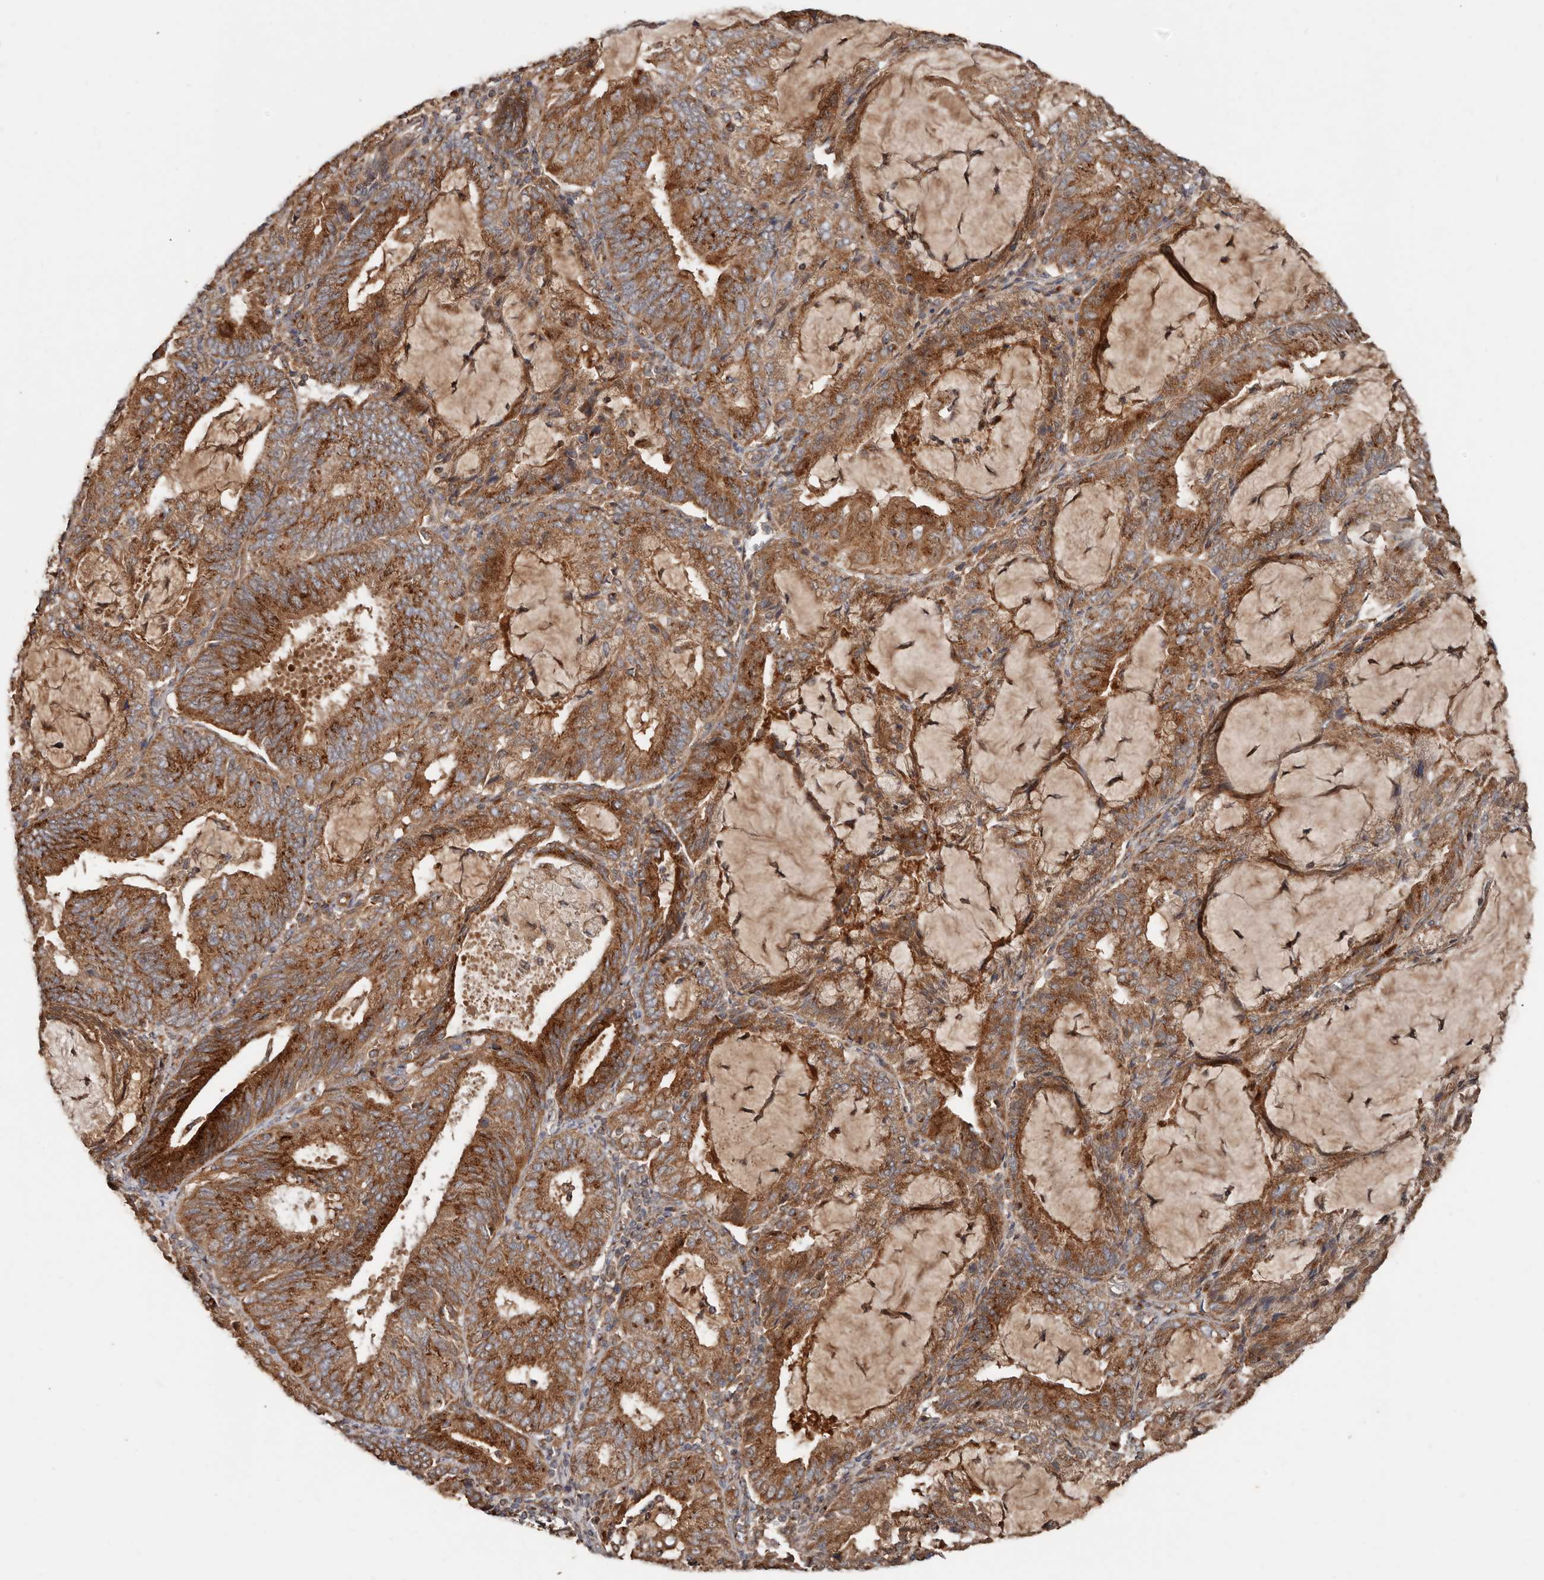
{"staining": {"intensity": "strong", "quantity": ">75%", "location": "cytoplasmic/membranous"}, "tissue": "endometrial cancer", "cell_type": "Tumor cells", "image_type": "cancer", "snomed": [{"axis": "morphology", "description": "Adenocarcinoma, NOS"}, {"axis": "topography", "description": "Endometrium"}], "caption": "Endometrial cancer (adenocarcinoma) was stained to show a protein in brown. There is high levels of strong cytoplasmic/membranous positivity in about >75% of tumor cells.", "gene": "COG1", "patient": {"sex": "female", "age": 81}}